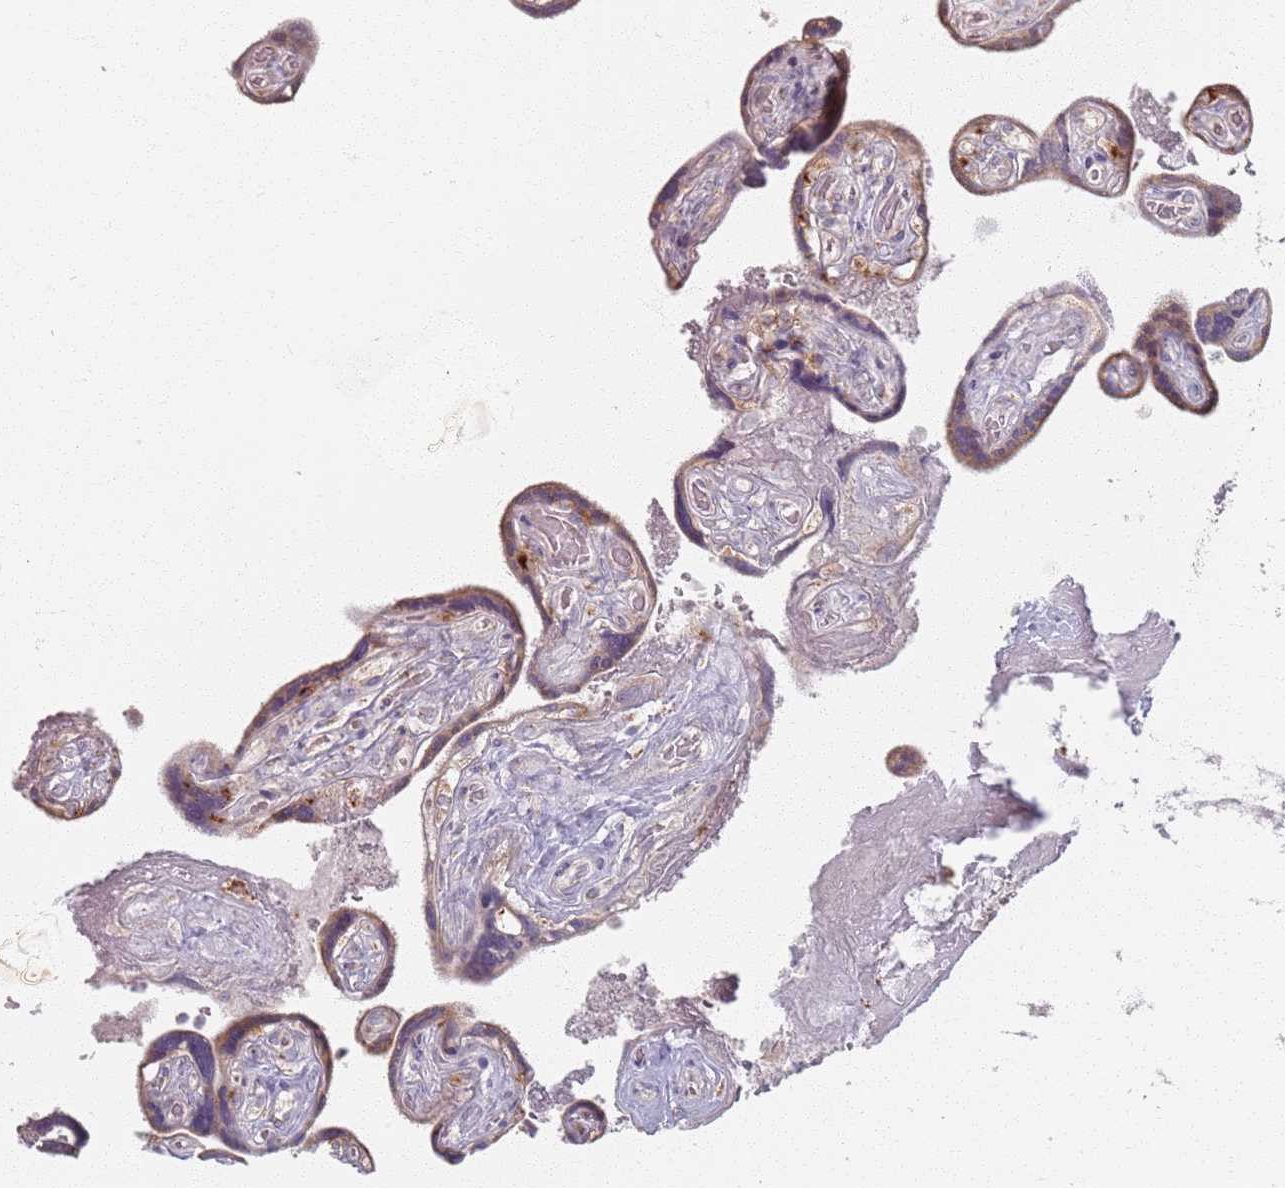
{"staining": {"intensity": "weak", "quantity": "<25%", "location": "cytoplasmic/membranous"}, "tissue": "placenta", "cell_type": "Decidual cells", "image_type": "normal", "snomed": [{"axis": "morphology", "description": "Normal tissue, NOS"}, {"axis": "topography", "description": "Placenta"}], "caption": "DAB immunohistochemical staining of benign placenta exhibits no significant positivity in decidual cells.", "gene": "PKD2L2", "patient": {"sex": "female", "age": 32}}